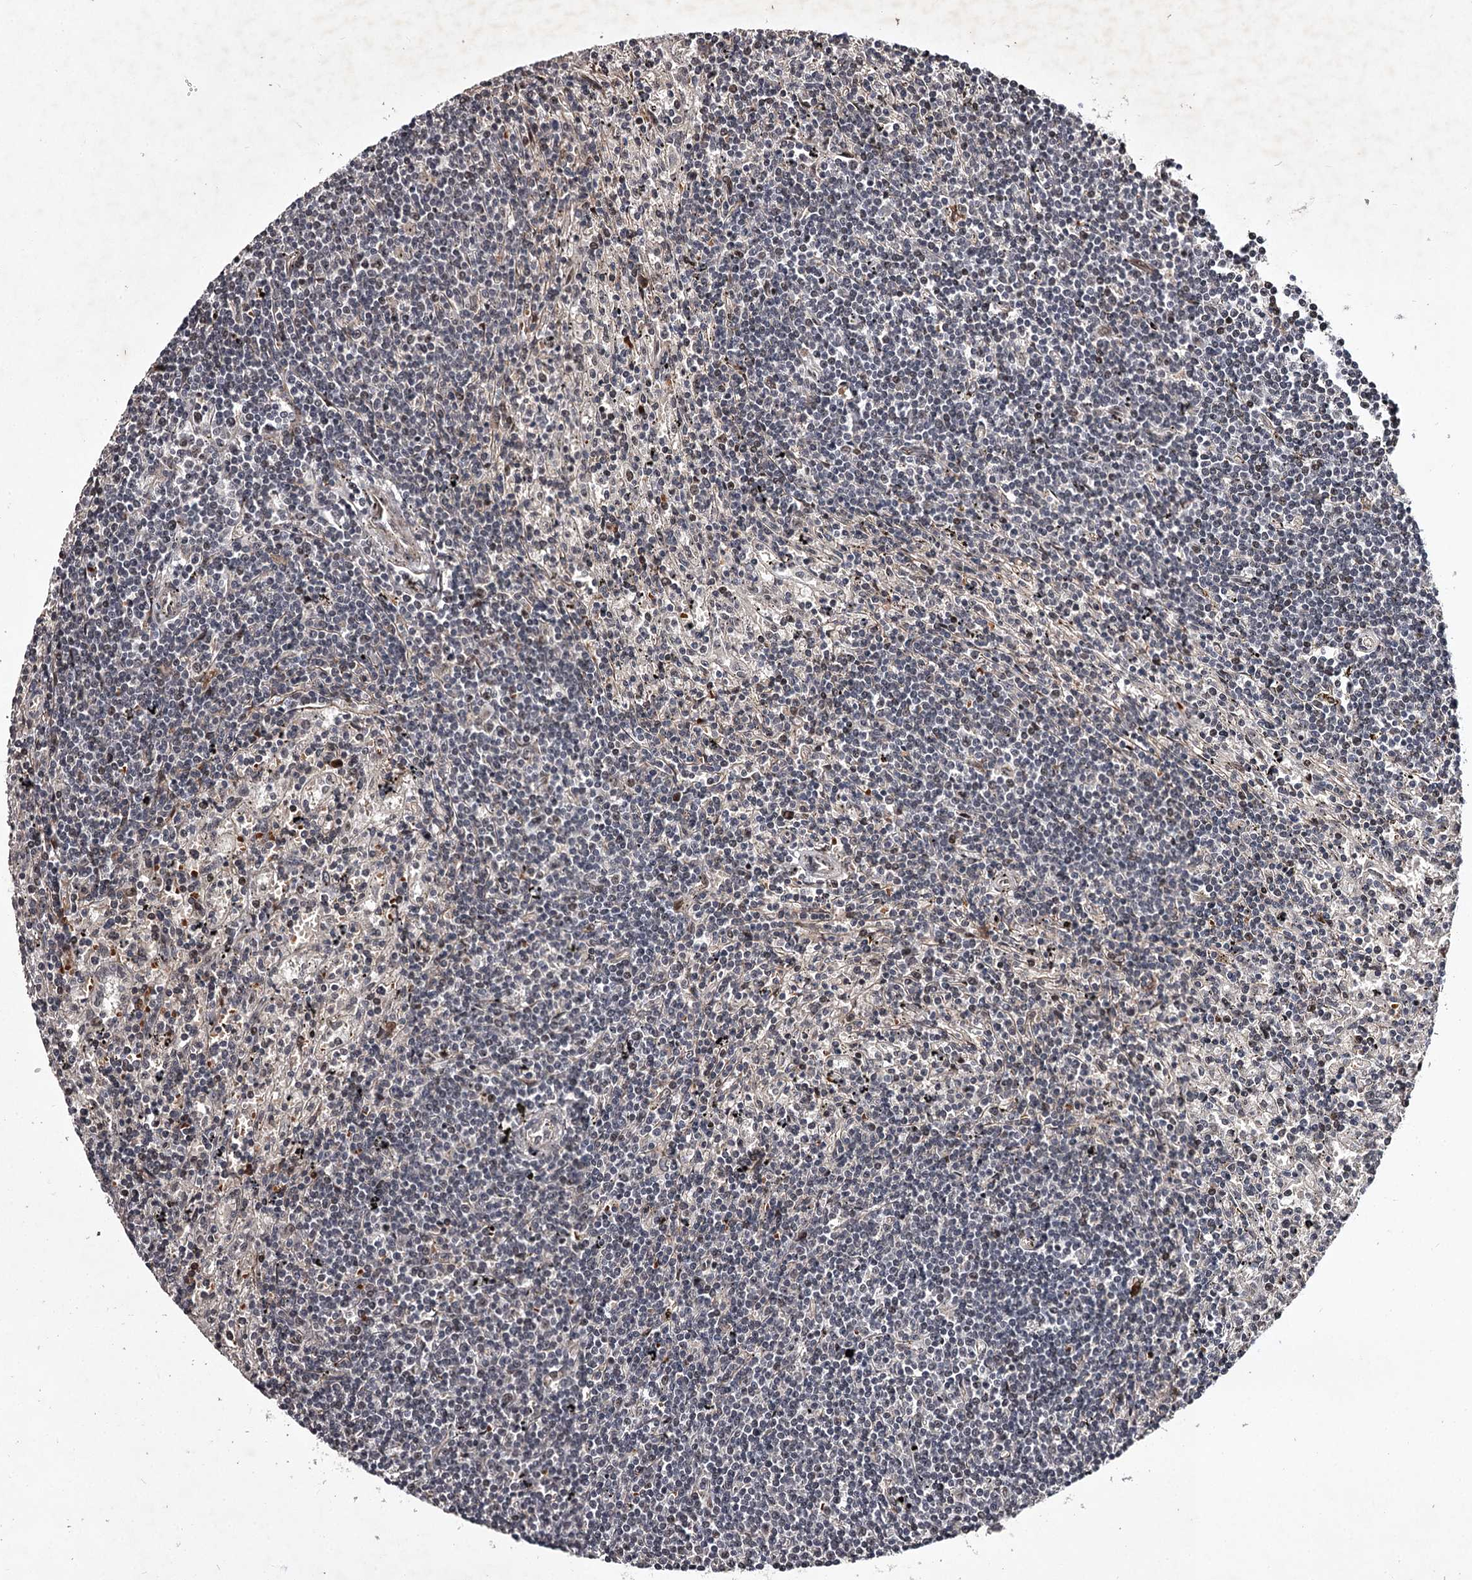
{"staining": {"intensity": "negative", "quantity": "none", "location": "none"}, "tissue": "lymphoma", "cell_type": "Tumor cells", "image_type": "cancer", "snomed": [{"axis": "morphology", "description": "Malignant lymphoma, non-Hodgkin's type, Low grade"}, {"axis": "topography", "description": "Spleen"}], "caption": "The immunohistochemistry histopathology image has no significant staining in tumor cells of lymphoma tissue.", "gene": "RNF44", "patient": {"sex": "male", "age": 76}}